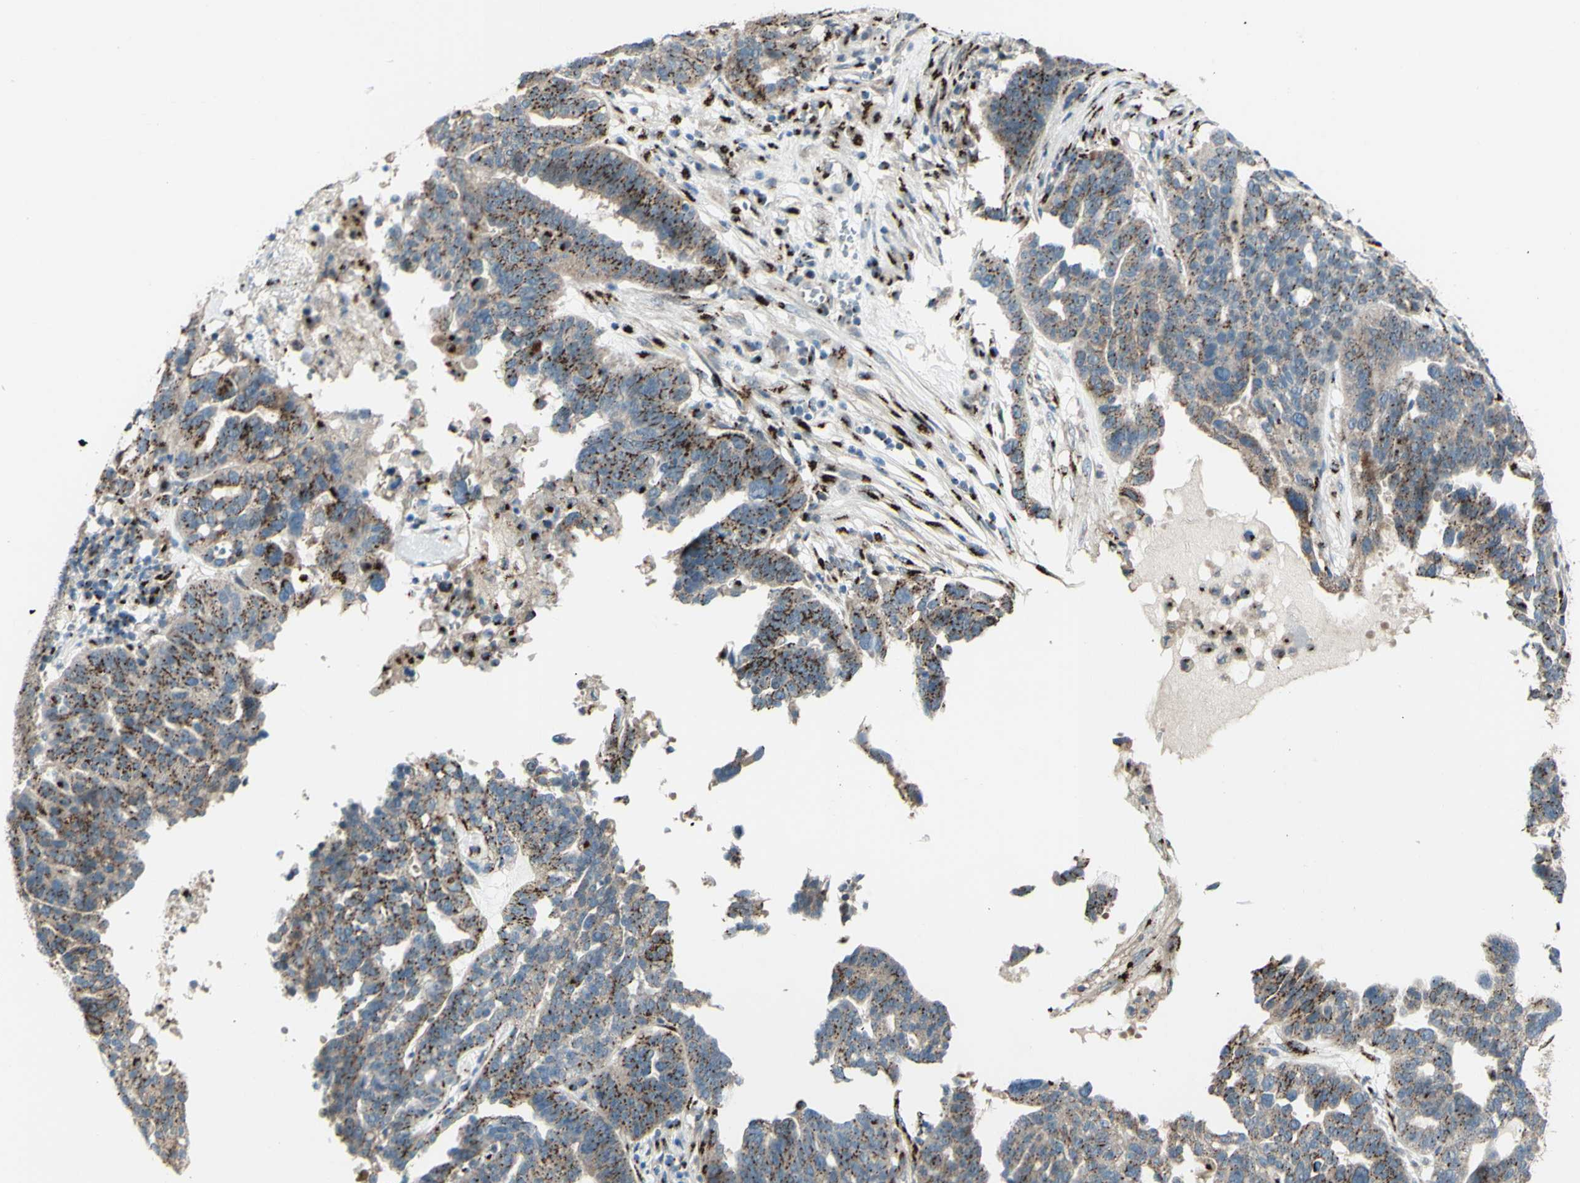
{"staining": {"intensity": "moderate", "quantity": ">75%", "location": "cytoplasmic/membranous"}, "tissue": "ovarian cancer", "cell_type": "Tumor cells", "image_type": "cancer", "snomed": [{"axis": "morphology", "description": "Cystadenocarcinoma, serous, NOS"}, {"axis": "topography", "description": "Ovary"}], "caption": "Ovarian cancer stained with DAB (3,3'-diaminobenzidine) immunohistochemistry demonstrates medium levels of moderate cytoplasmic/membranous expression in approximately >75% of tumor cells.", "gene": "BPNT2", "patient": {"sex": "female", "age": 59}}